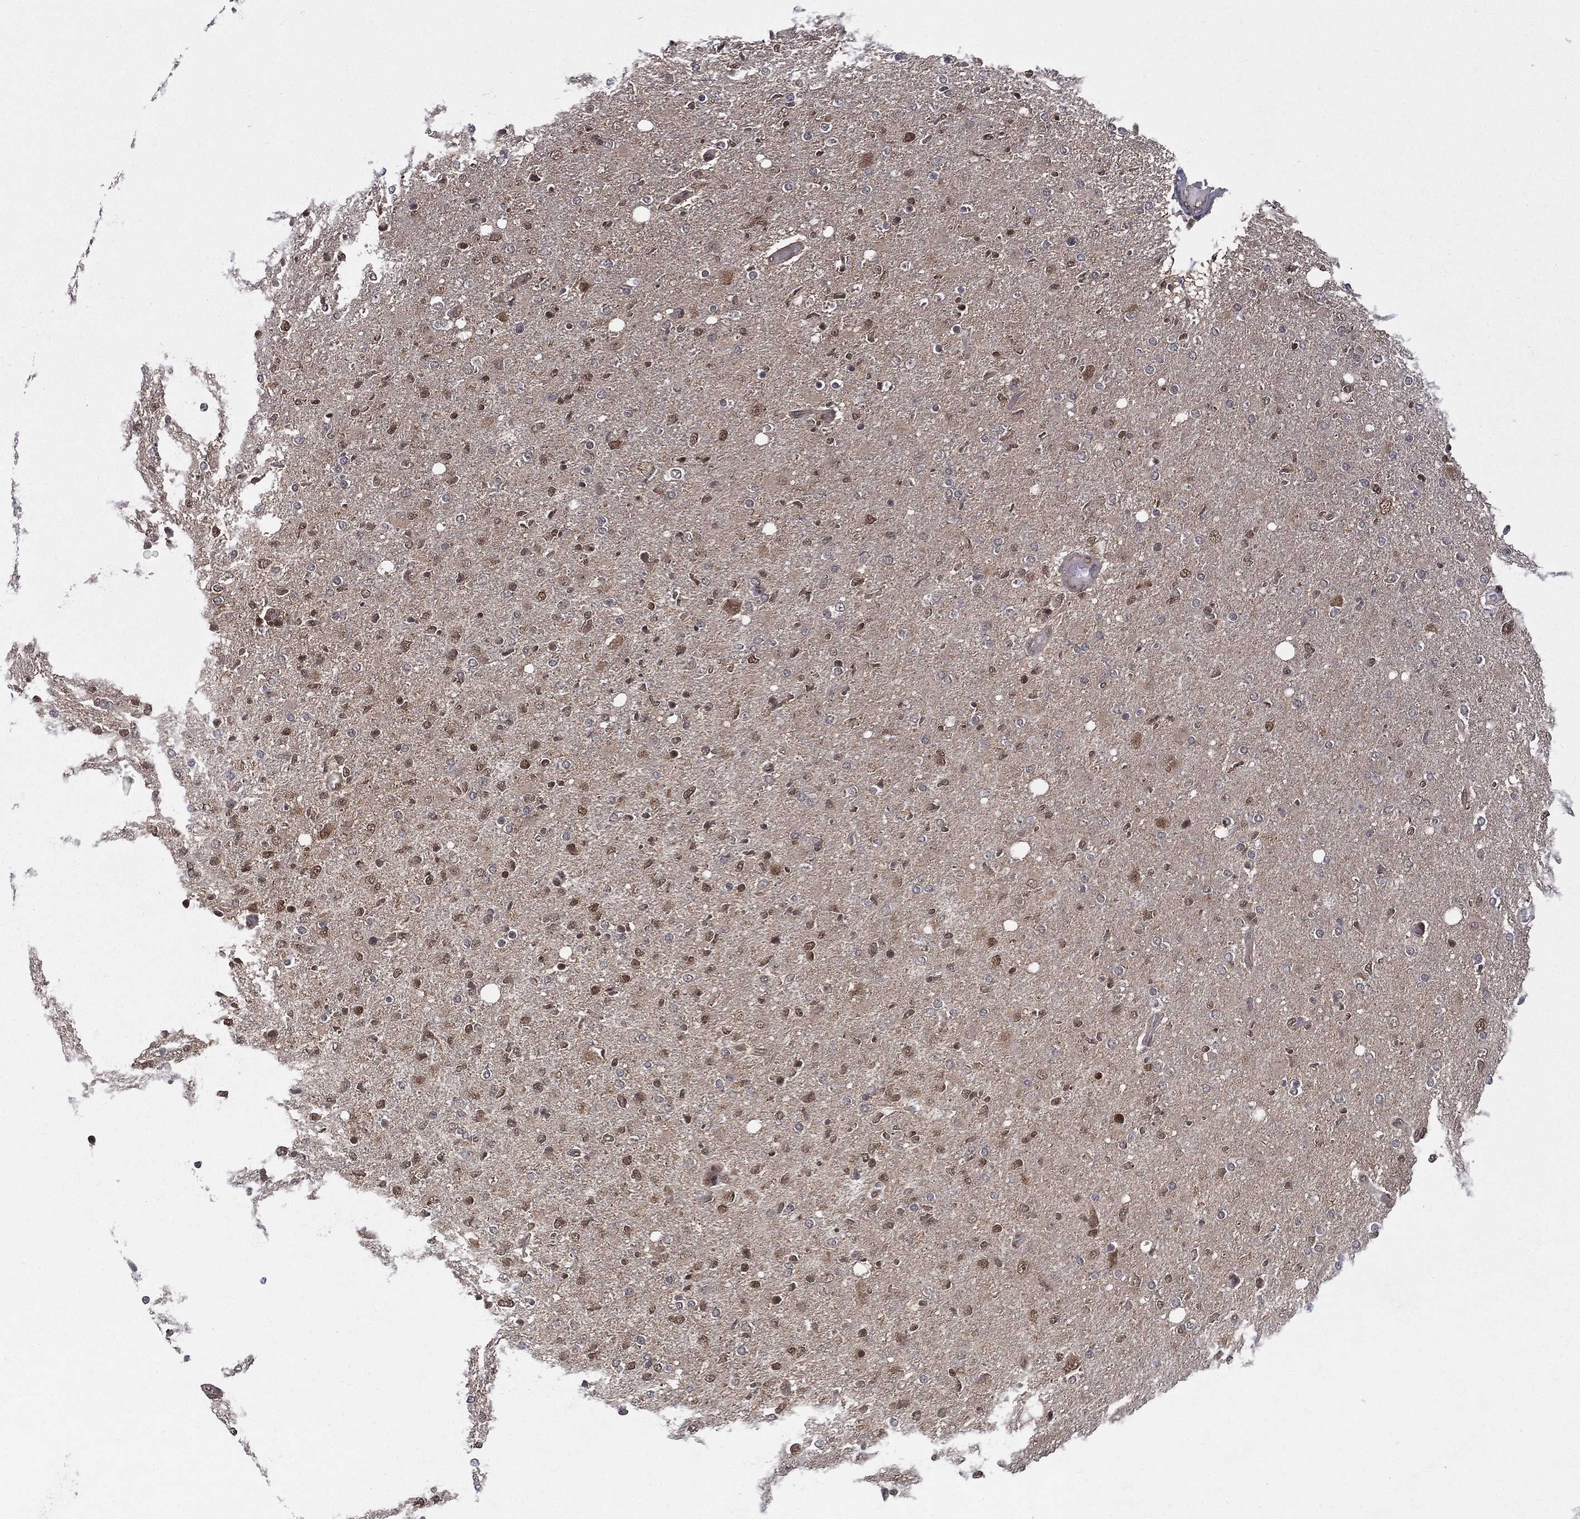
{"staining": {"intensity": "moderate", "quantity": "<25%", "location": "nuclear"}, "tissue": "glioma", "cell_type": "Tumor cells", "image_type": "cancer", "snomed": [{"axis": "morphology", "description": "Glioma, malignant, High grade"}, {"axis": "topography", "description": "Cerebral cortex"}], "caption": "Immunohistochemical staining of human glioma exhibits low levels of moderate nuclear protein expression in about <25% of tumor cells.", "gene": "CARM1", "patient": {"sex": "male", "age": 70}}